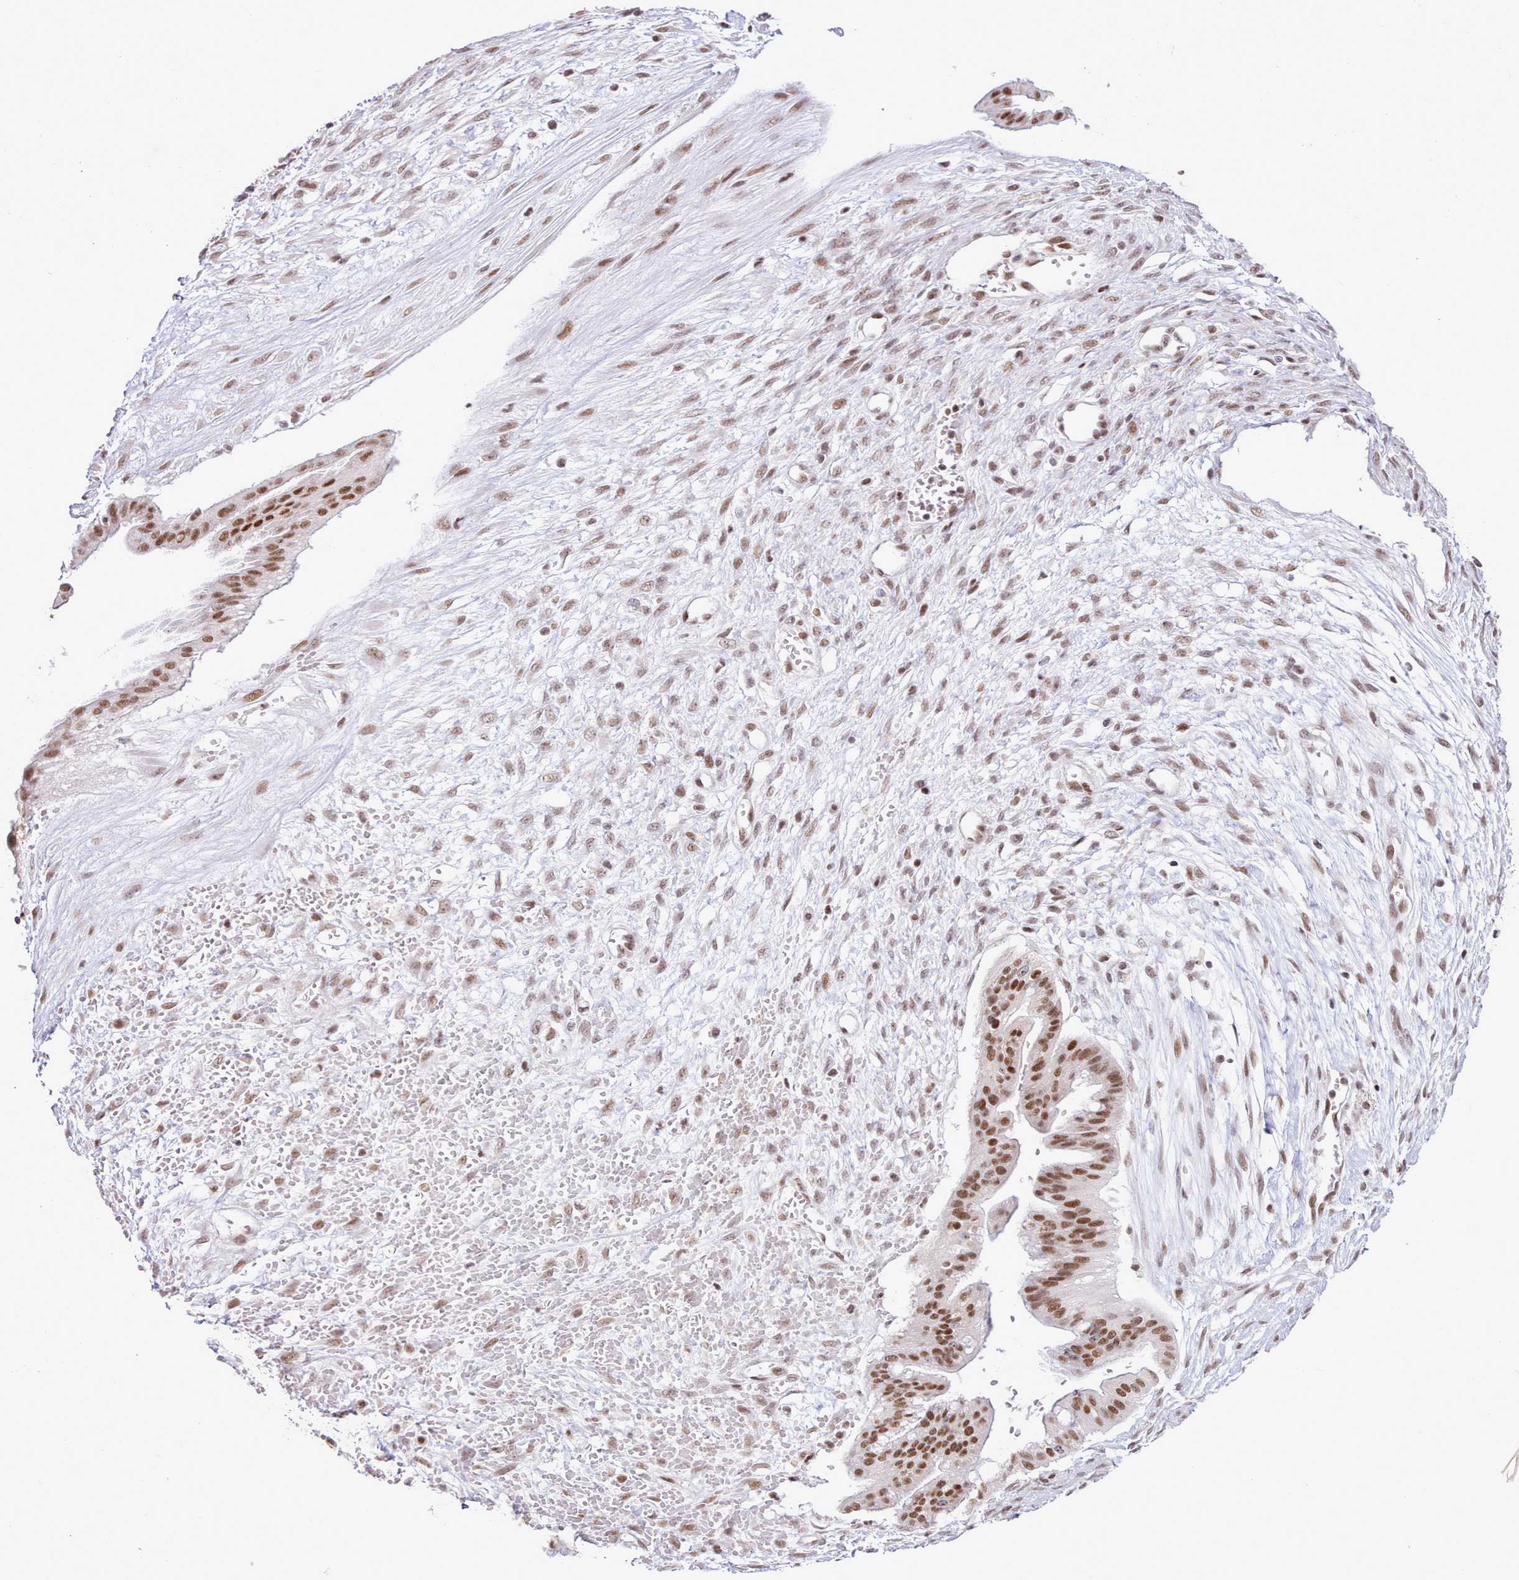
{"staining": {"intensity": "moderate", "quantity": ">75%", "location": "nuclear"}, "tissue": "ovarian cancer", "cell_type": "Tumor cells", "image_type": "cancer", "snomed": [{"axis": "morphology", "description": "Cystadenocarcinoma, mucinous, NOS"}, {"axis": "topography", "description": "Ovary"}], "caption": "Human ovarian mucinous cystadenocarcinoma stained for a protein (brown) exhibits moderate nuclear positive expression in approximately >75% of tumor cells.", "gene": "TAF15", "patient": {"sex": "female", "age": 73}}